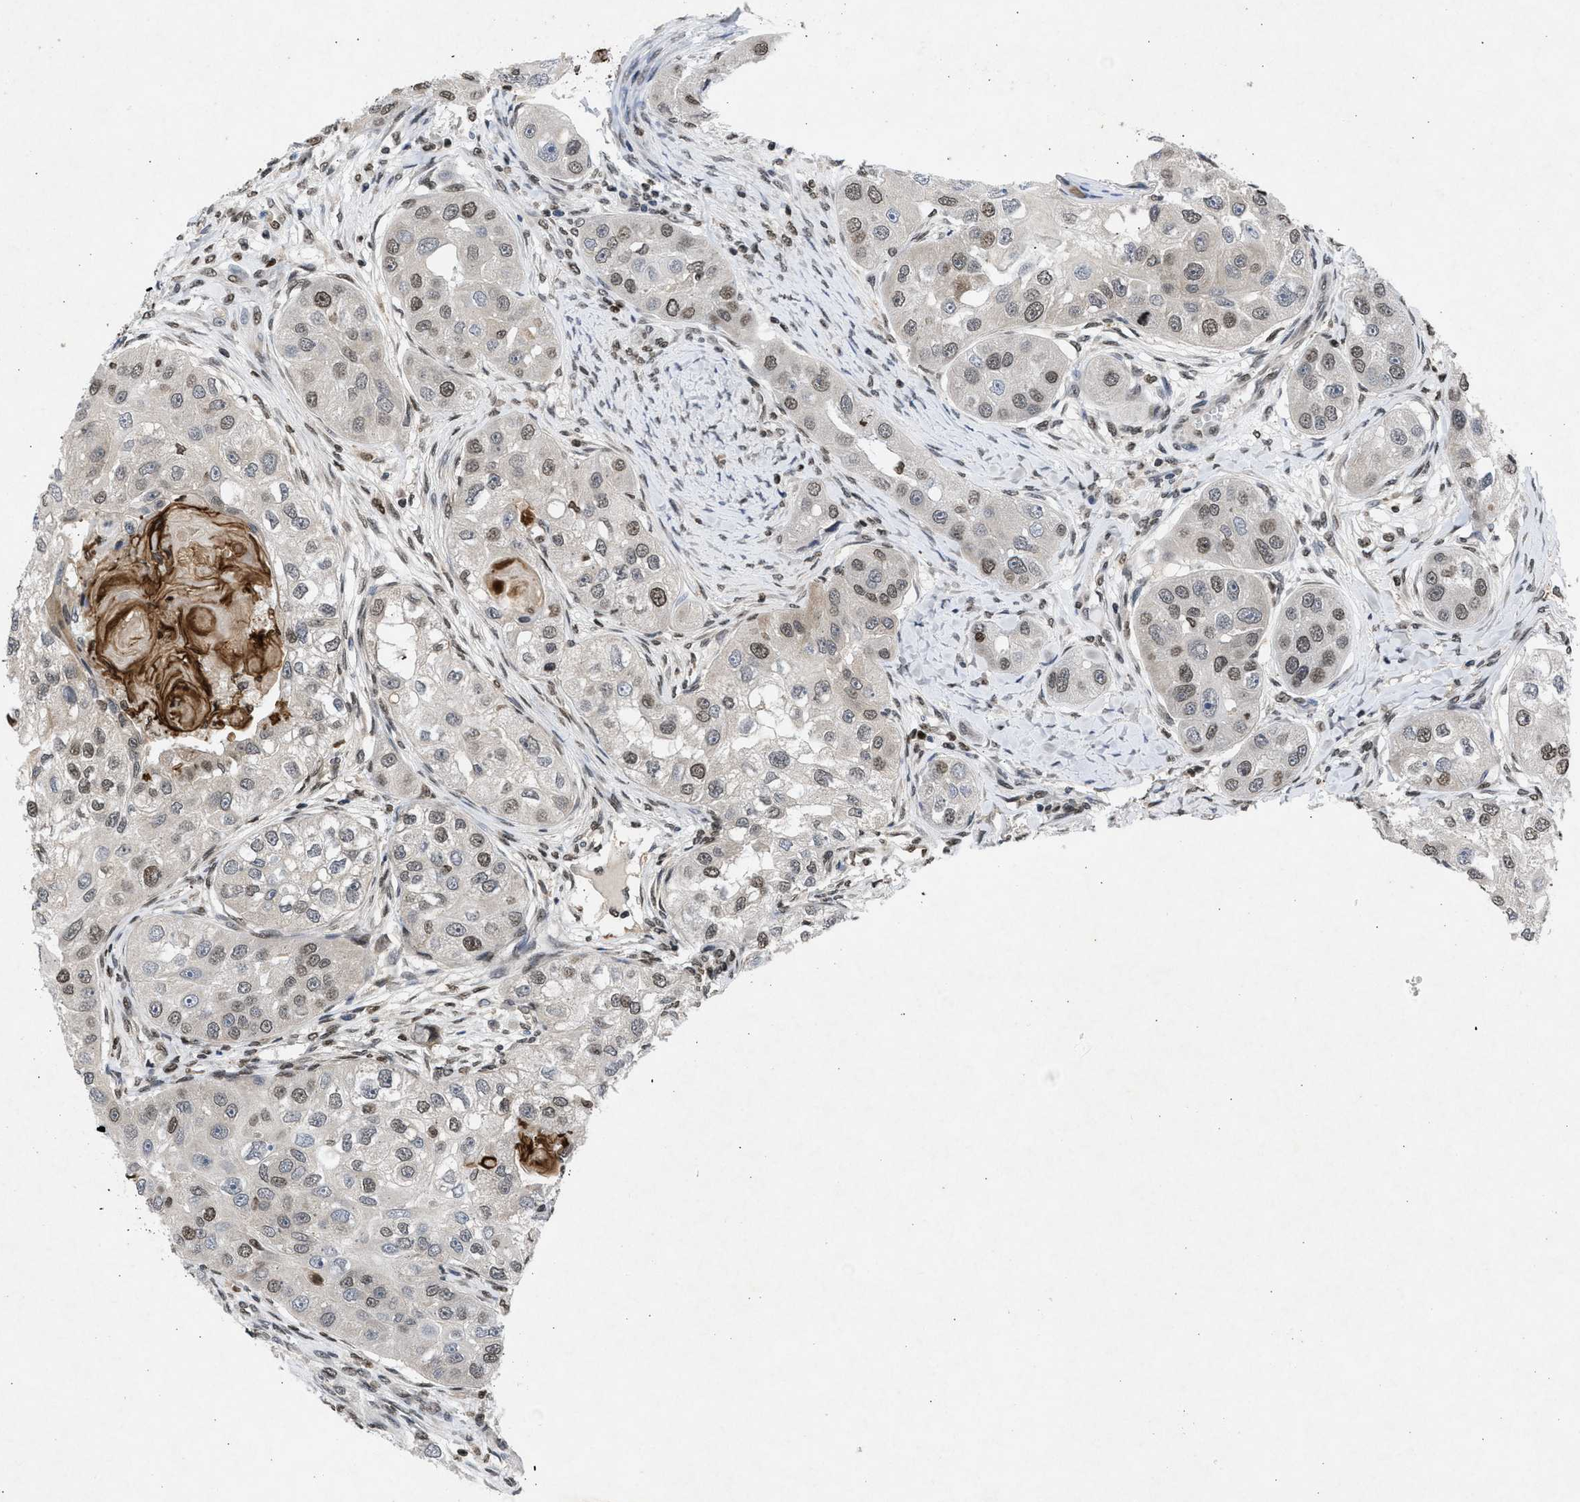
{"staining": {"intensity": "moderate", "quantity": "25%-75%", "location": "nuclear"}, "tissue": "head and neck cancer", "cell_type": "Tumor cells", "image_type": "cancer", "snomed": [{"axis": "morphology", "description": "Normal tissue, NOS"}, {"axis": "morphology", "description": "Squamous cell carcinoma, NOS"}, {"axis": "topography", "description": "Skeletal muscle"}, {"axis": "topography", "description": "Head-Neck"}], "caption": "Head and neck cancer stained with a protein marker displays moderate staining in tumor cells.", "gene": "NUP35", "patient": {"sex": "male", "age": 51}}